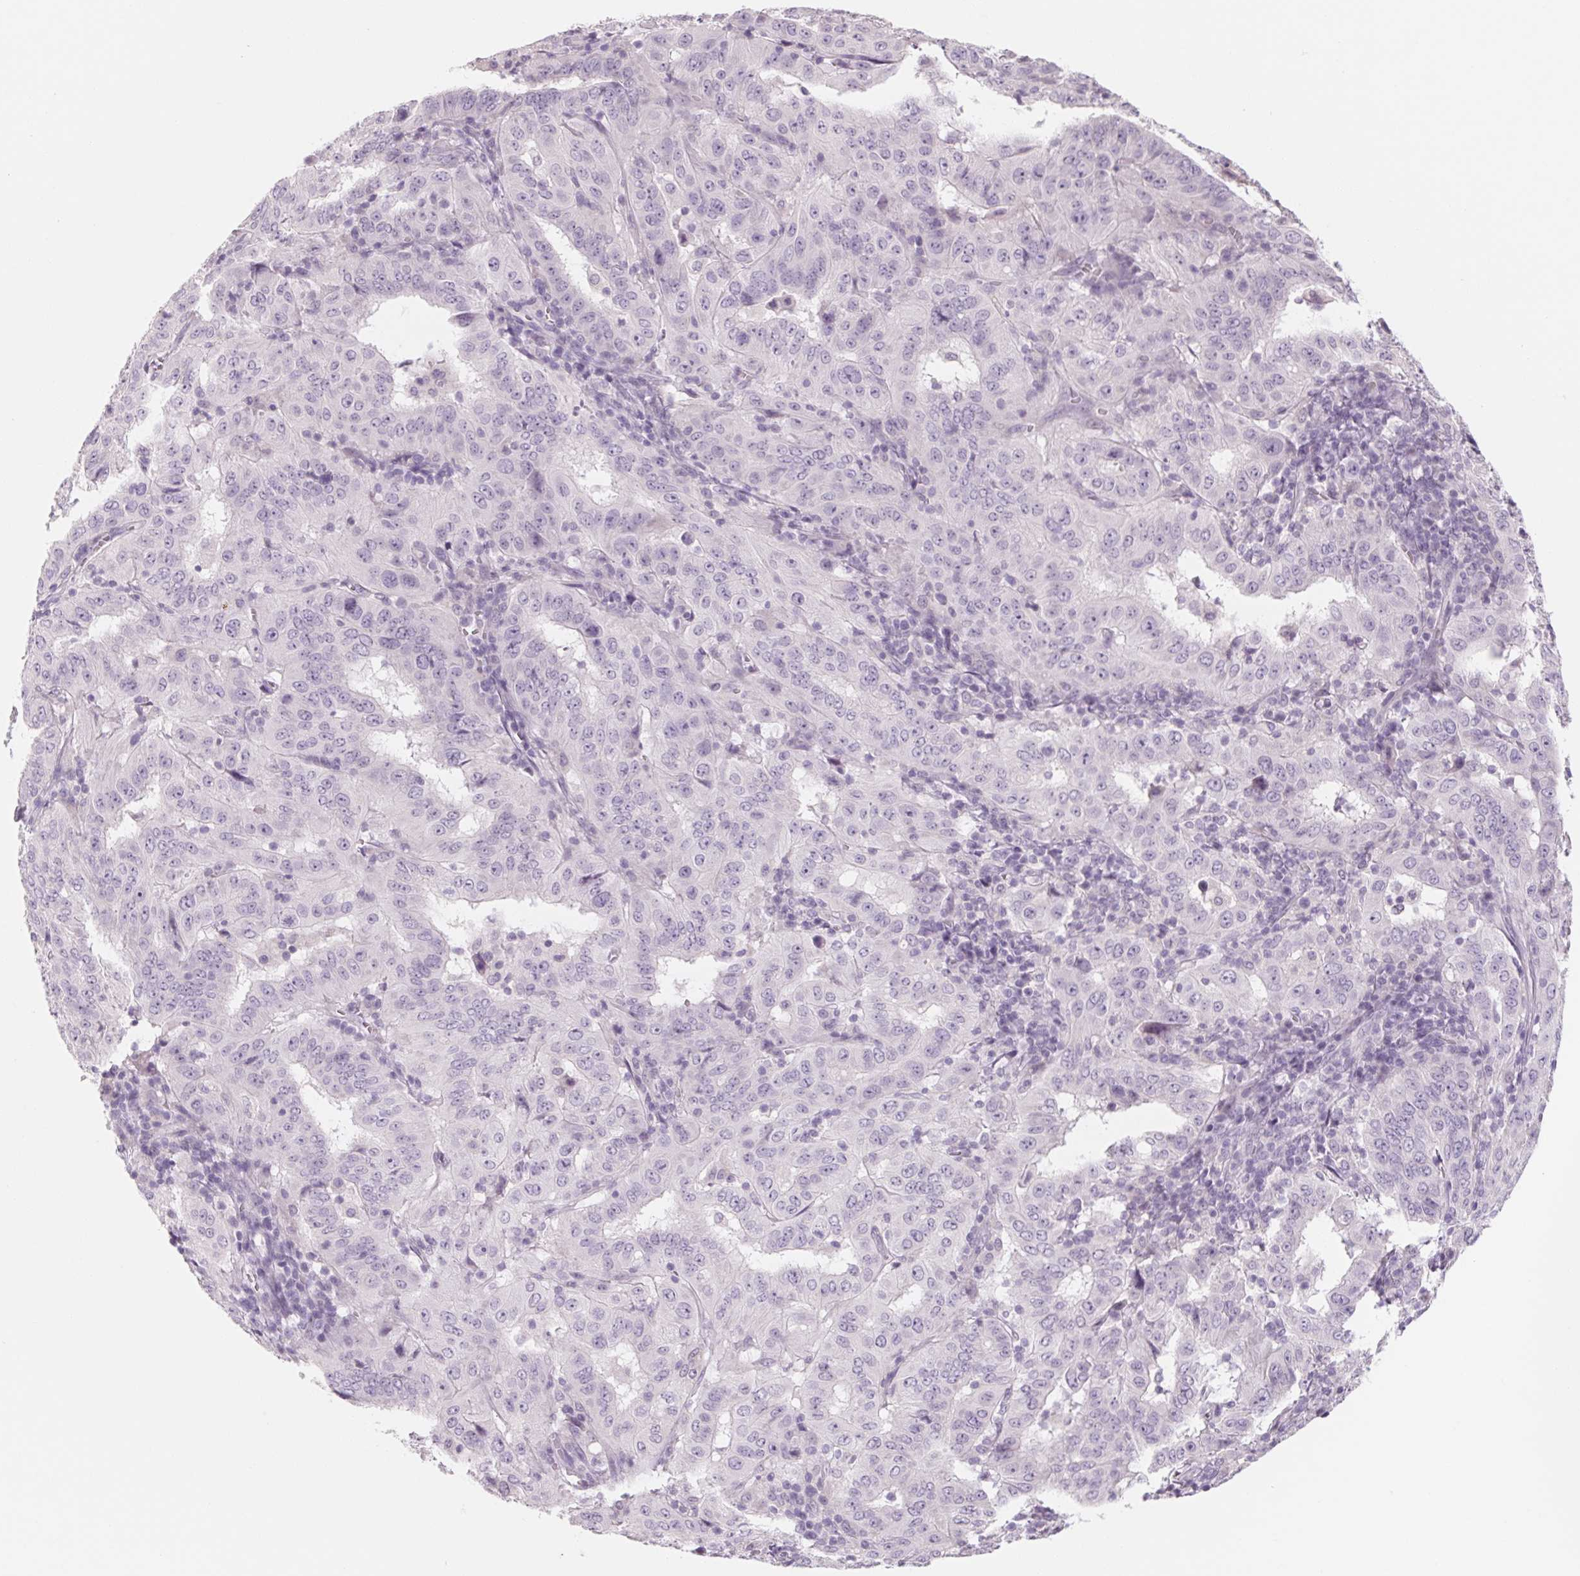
{"staining": {"intensity": "negative", "quantity": "none", "location": "none"}, "tissue": "pancreatic cancer", "cell_type": "Tumor cells", "image_type": "cancer", "snomed": [{"axis": "morphology", "description": "Adenocarcinoma, NOS"}, {"axis": "topography", "description": "Pancreas"}], "caption": "The image shows no significant staining in tumor cells of adenocarcinoma (pancreatic). (Brightfield microscopy of DAB immunohistochemistry (IHC) at high magnification).", "gene": "POU1F1", "patient": {"sex": "male", "age": 63}}